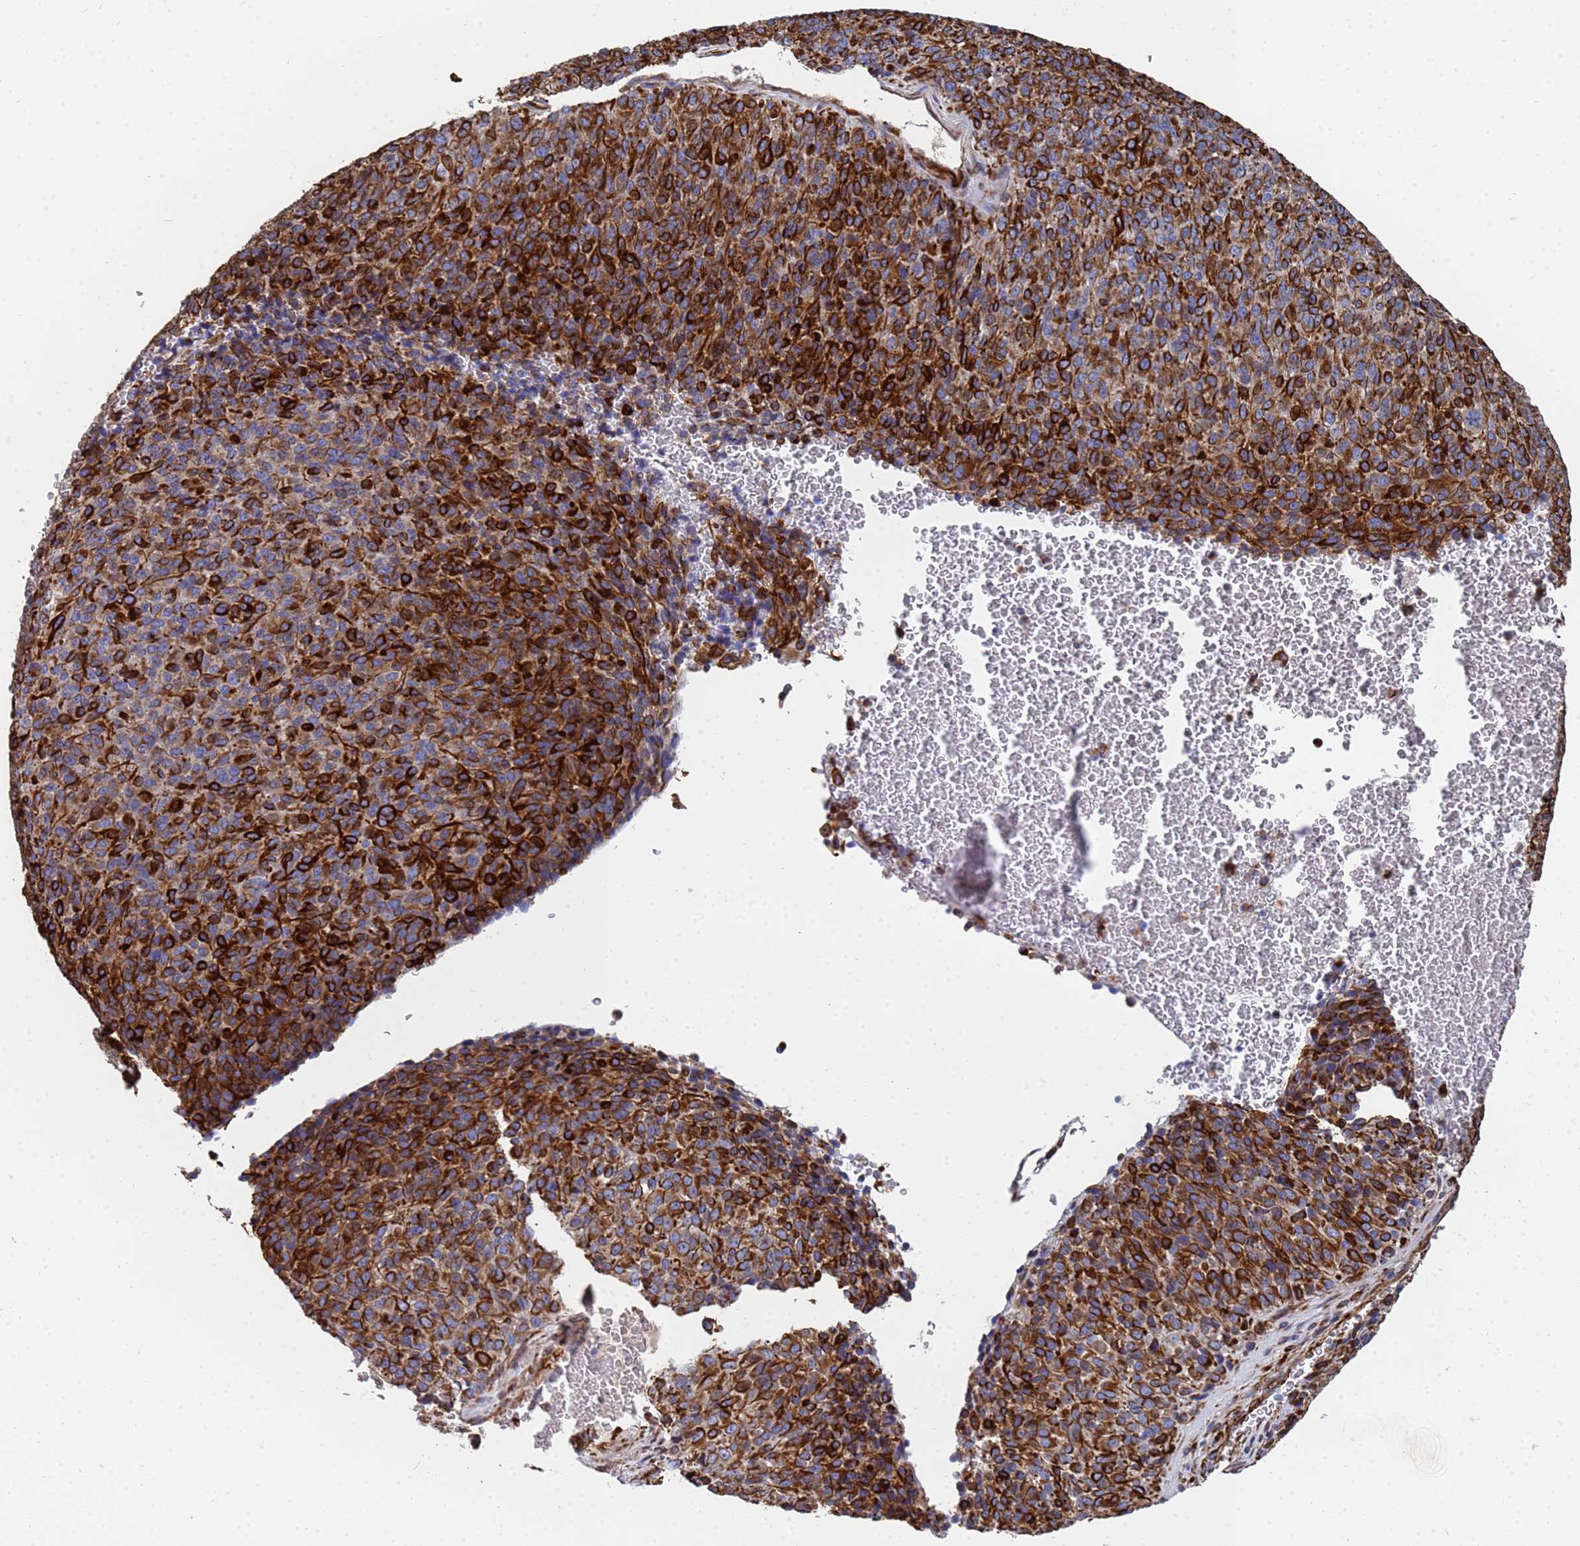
{"staining": {"intensity": "strong", "quantity": "25%-75%", "location": "cytoplasmic/membranous"}, "tissue": "melanoma", "cell_type": "Tumor cells", "image_type": "cancer", "snomed": [{"axis": "morphology", "description": "Malignant melanoma, Metastatic site"}, {"axis": "topography", "description": "Brain"}], "caption": "Tumor cells display strong cytoplasmic/membranous positivity in about 25%-75% of cells in malignant melanoma (metastatic site).", "gene": "SYT13", "patient": {"sex": "female", "age": 56}}